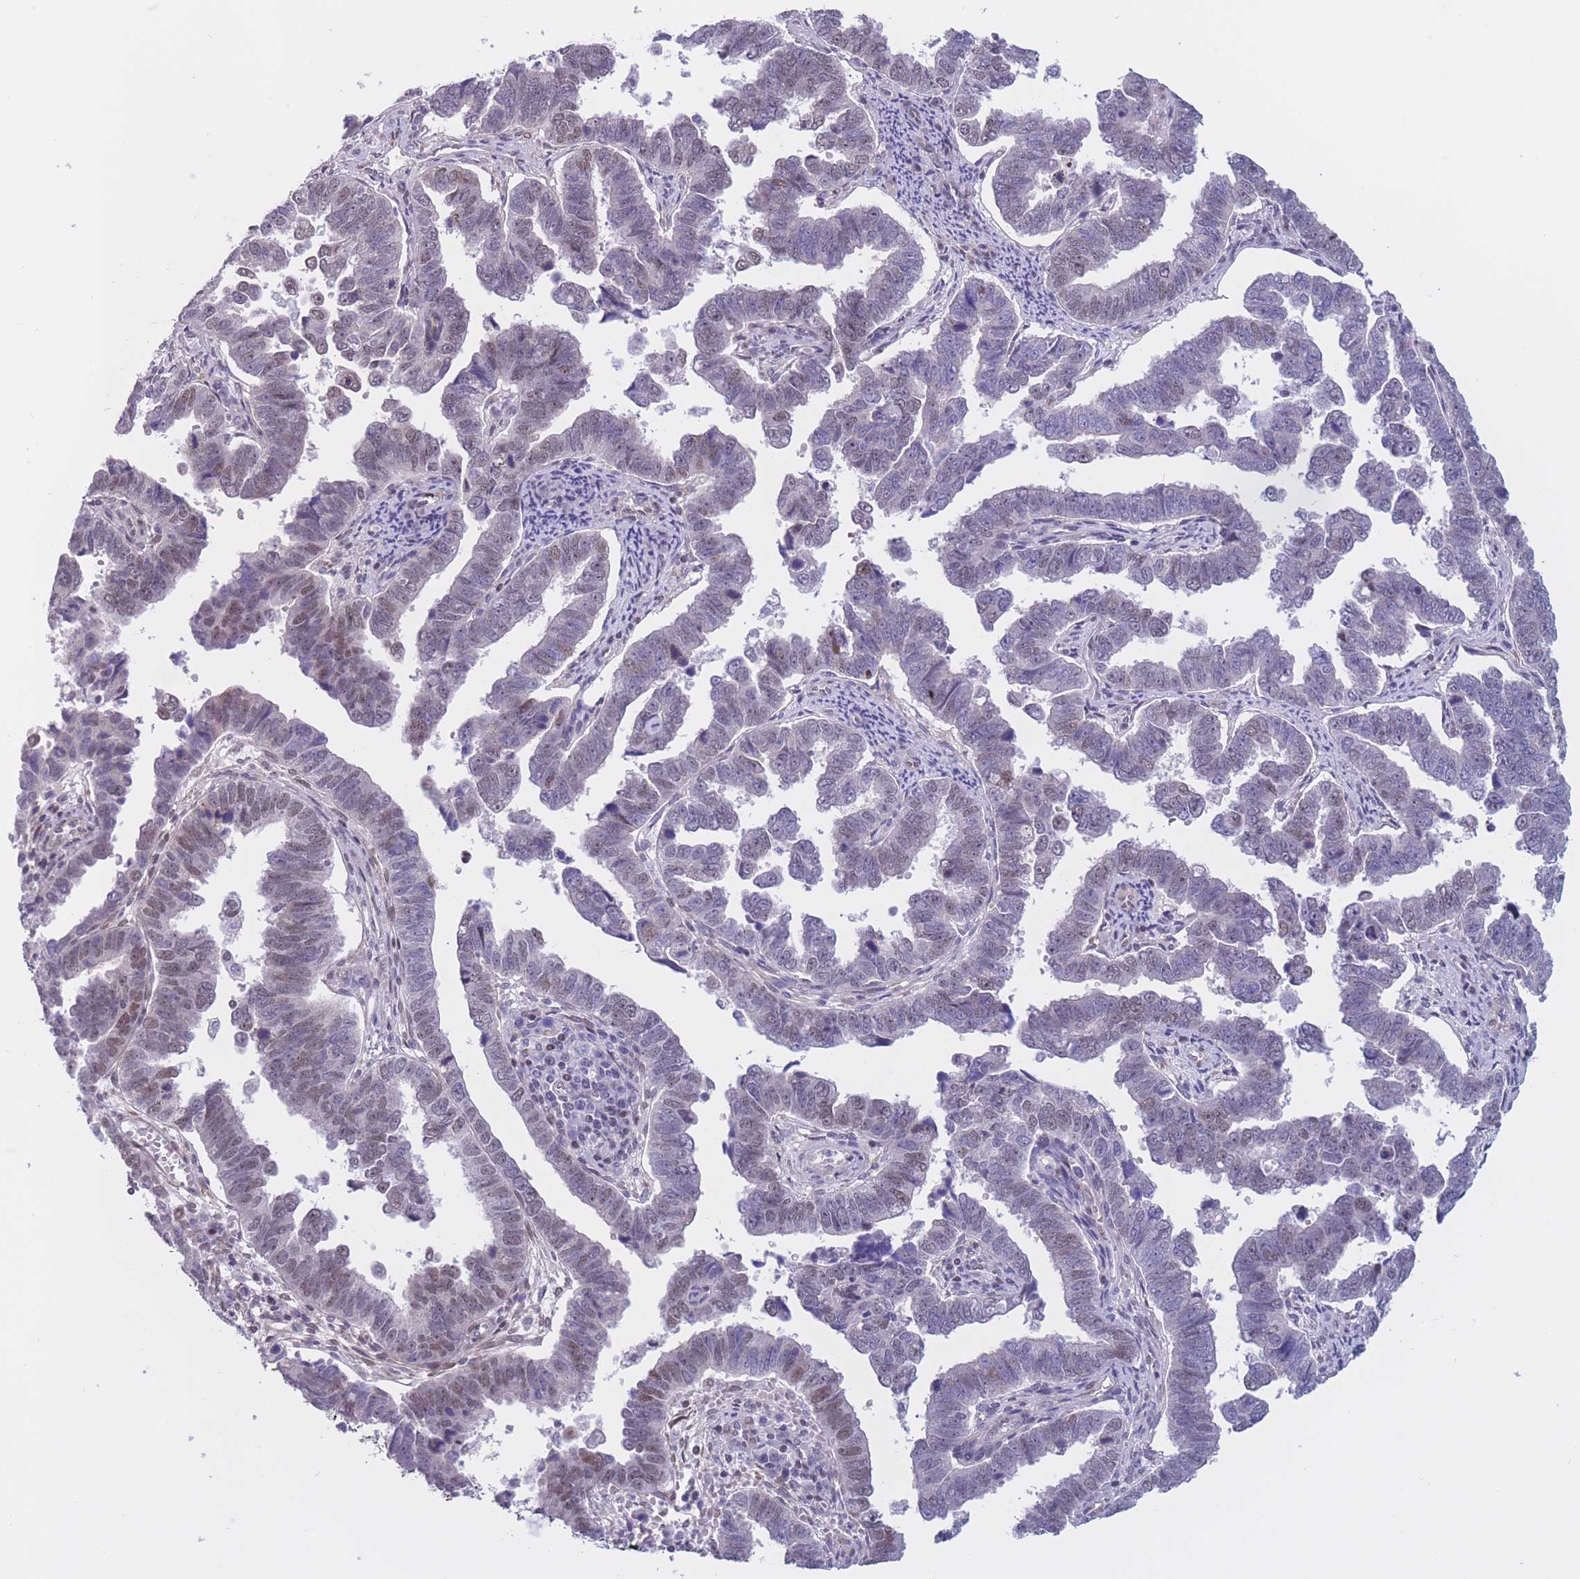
{"staining": {"intensity": "negative", "quantity": "none", "location": "none"}, "tissue": "endometrial cancer", "cell_type": "Tumor cells", "image_type": "cancer", "snomed": [{"axis": "morphology", "description": "Adenocarcinoma, NOS"}, {"axis": "topography", "description": "Endometrium"}], "caption": "Tumor cells show no significant protein expression in endometrial adenocarcinoma.", "gene": "BCL9L", "patient": {"sex": "female", "age": 75}}